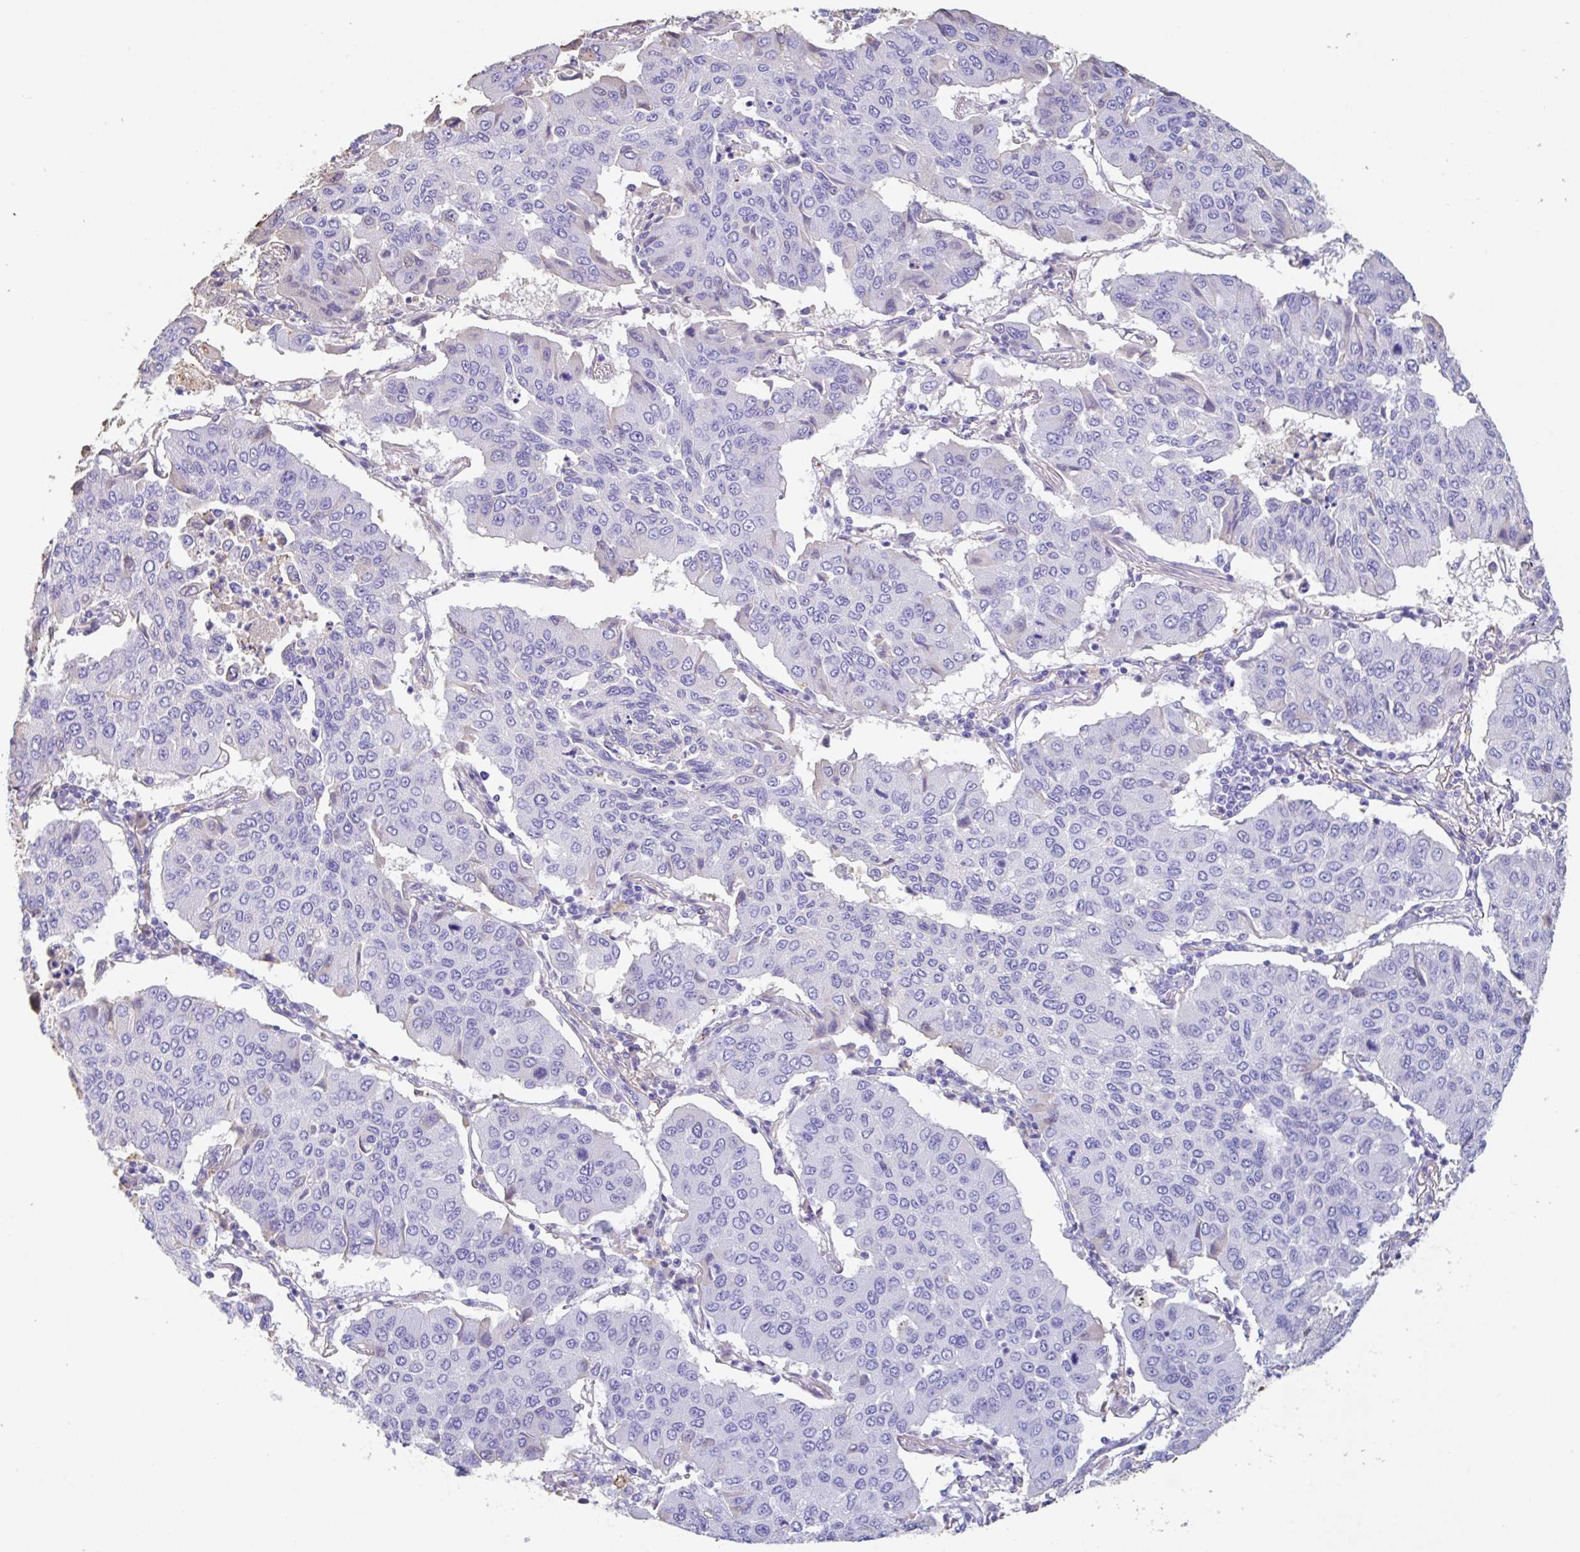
{"staining": {"intensity": "negative", "quantity": "none", "location": "none"}, "tissue": "lung cancer", "cell_type": "Tumor cells", "image_type": "cancer", "snomed": [{"axis": "morphology", "description": "Squamous cell carcinoma, NOS"}, {"axis": "topography", "description": "Lung"}], "caption": "Lung squamous cell carcinoma stained for a protein using immunohistochemistry exhibits no expression tumor cells.", "gene": "HOXC12", "patient": {"sex": "male", "age": 74}}